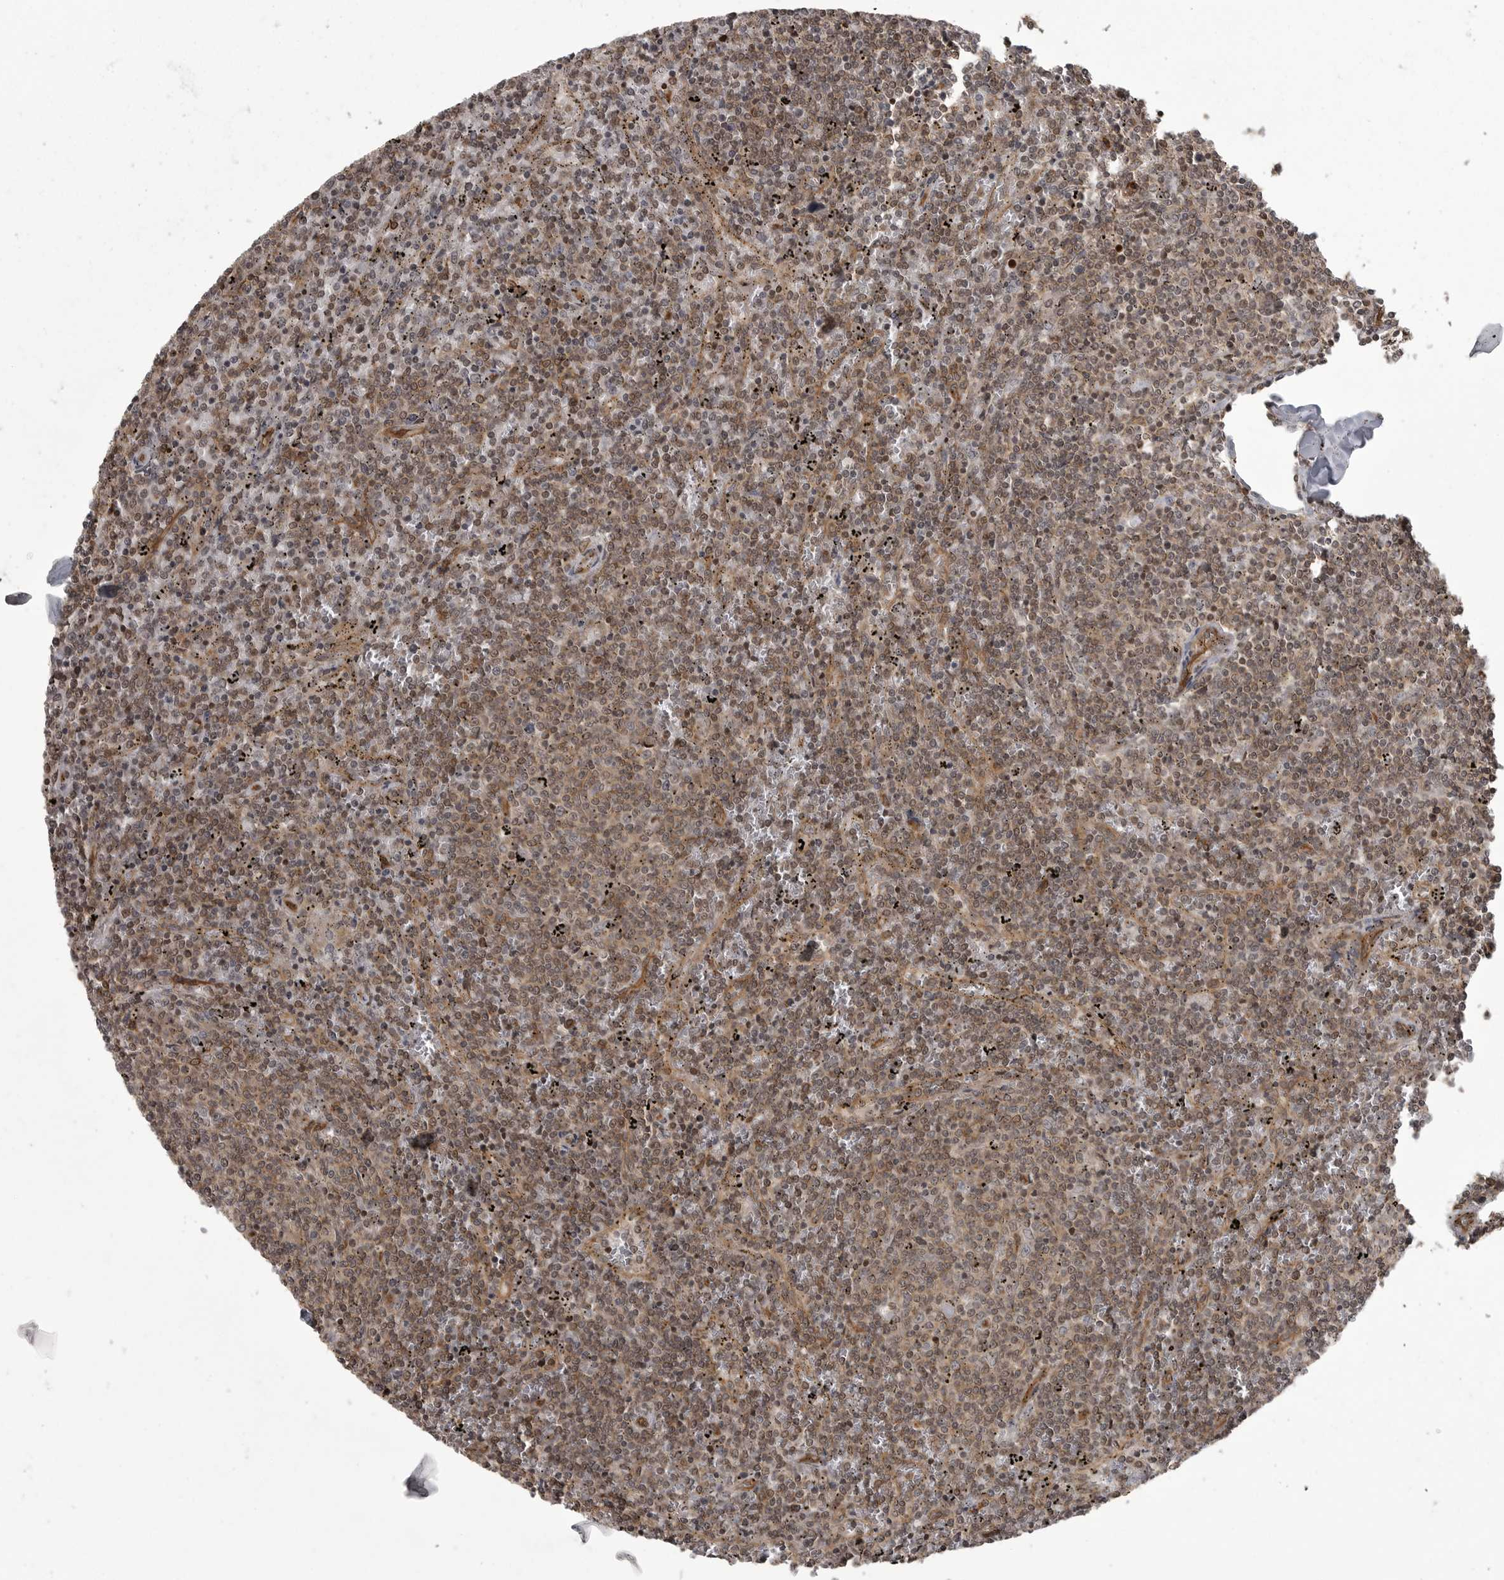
{"staining": {"intensity": "moderate", "quantity": ">75%", "location": "cytoplasmic/membranous"}, "tissue": "lymphoma", "cell_type": "Tumor cells", "image_type": "cancer", "snomed": [{"axis": "morphology", "description": "Malignant lymphoma, non-Hodgkin's type, Low grade"}, {"axis": "topography", "description": "Spleen"}], "caption": "Tumor cells show medium levels of moderate cytoplasmic/membranous expression in about >75% of cells in human low-grade malignant lymphoma, non-Hodgkin's type.", "gene": "DNAJC8", "patient": {"sex": "female", "age": 50}}